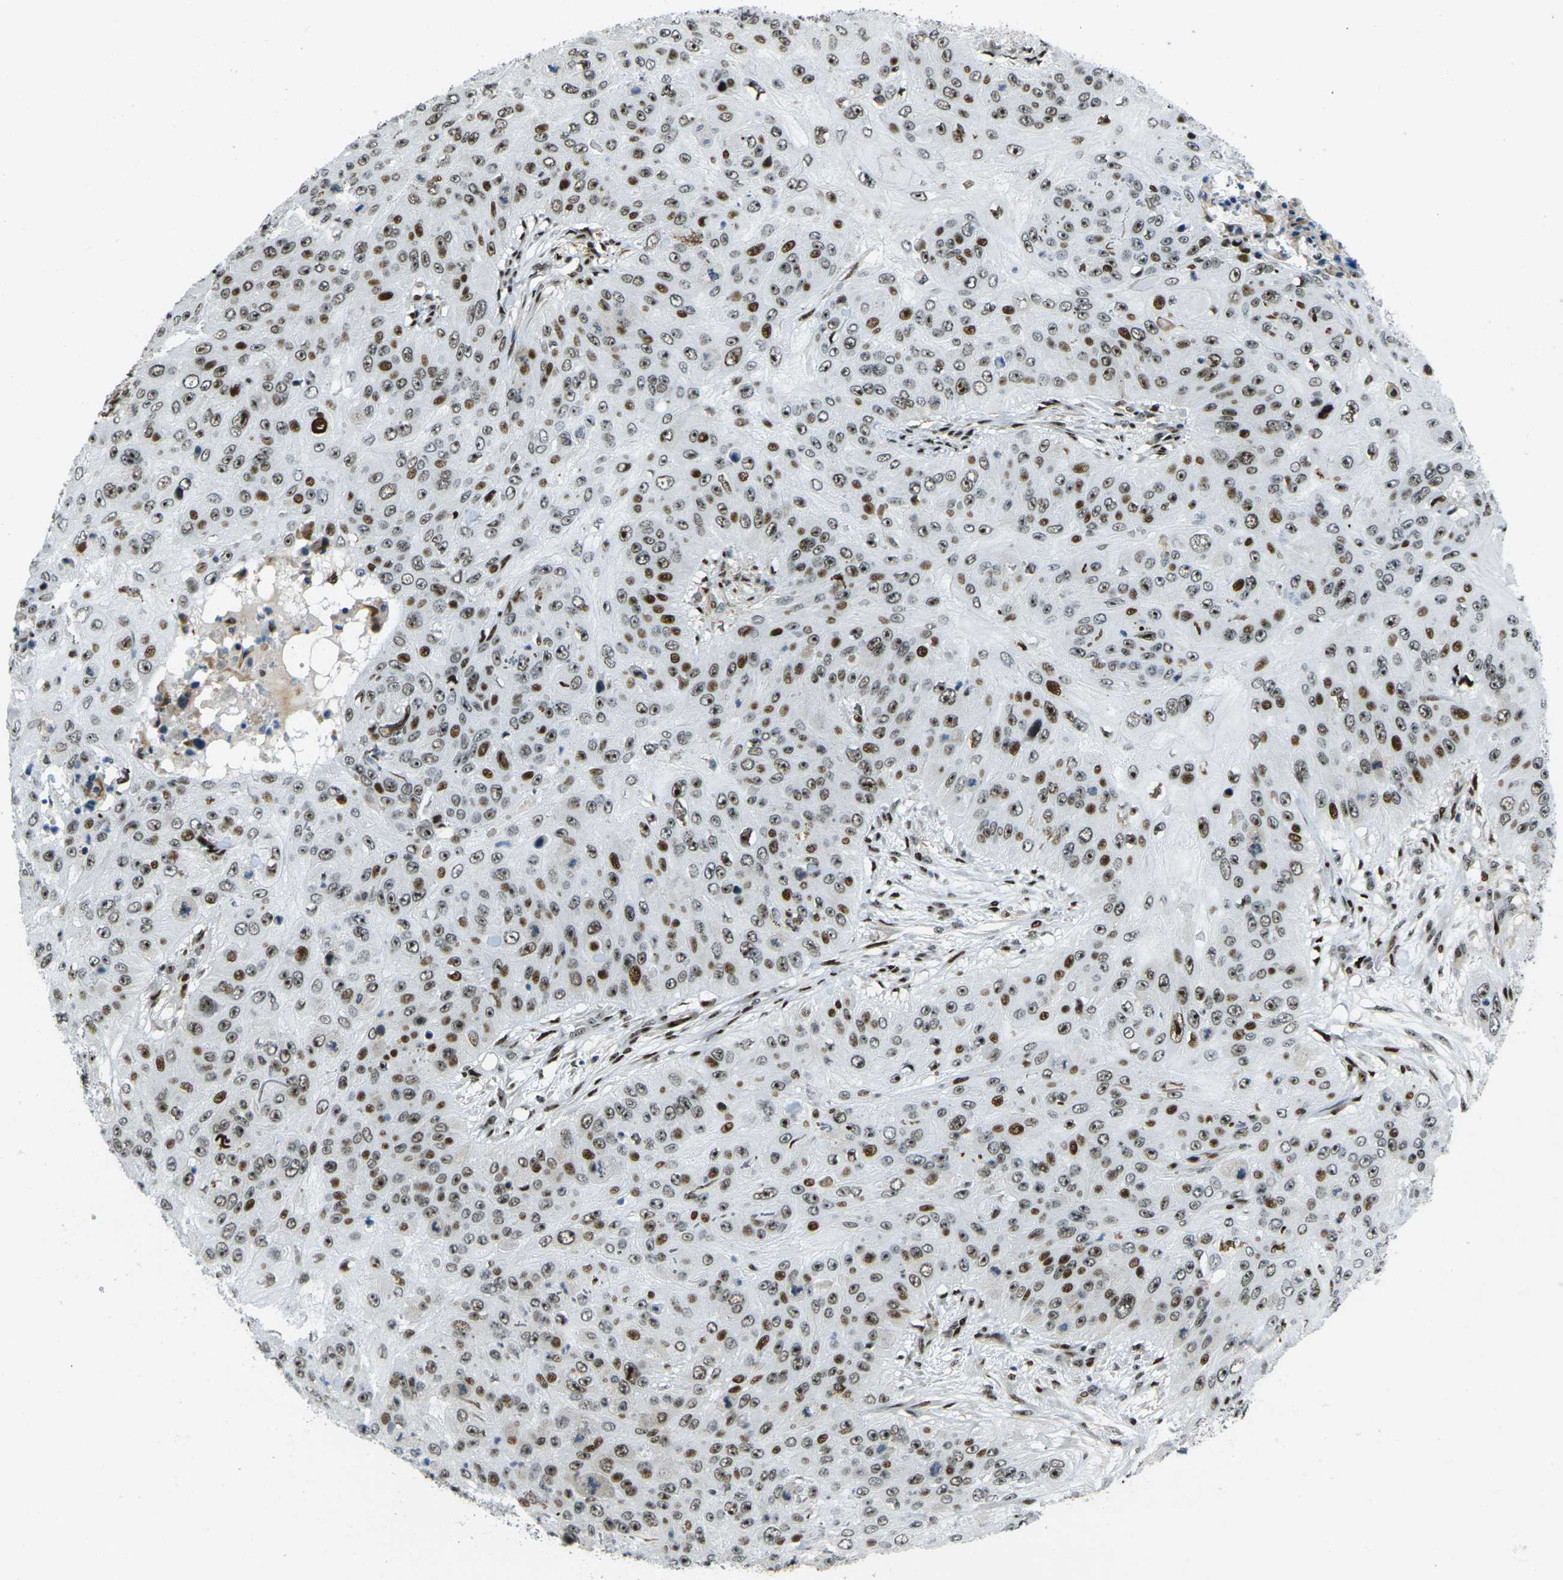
{"staining": {"intensity": "strong", "quantity": ">75%", "location": "nuclear"}, "tissue": "skin cancer", "cell_type": "Tumor cells", "image_type": "cancer", "snomed": [{"axis": "morphology", "description": "Squamous cell carcinoma, NOS"}, {"axis": "topography", "description": "Skin"}], "caption": "DAB (3,3'-diaminobenzidine) immunohistochemical staining of skin cancer (squamous cell carcinoma) reveals strong nuclear protein positivity in about >75% of tumor cells.", "gene": "UBE2C", "patient": {"sex": "female", "age": 80}}